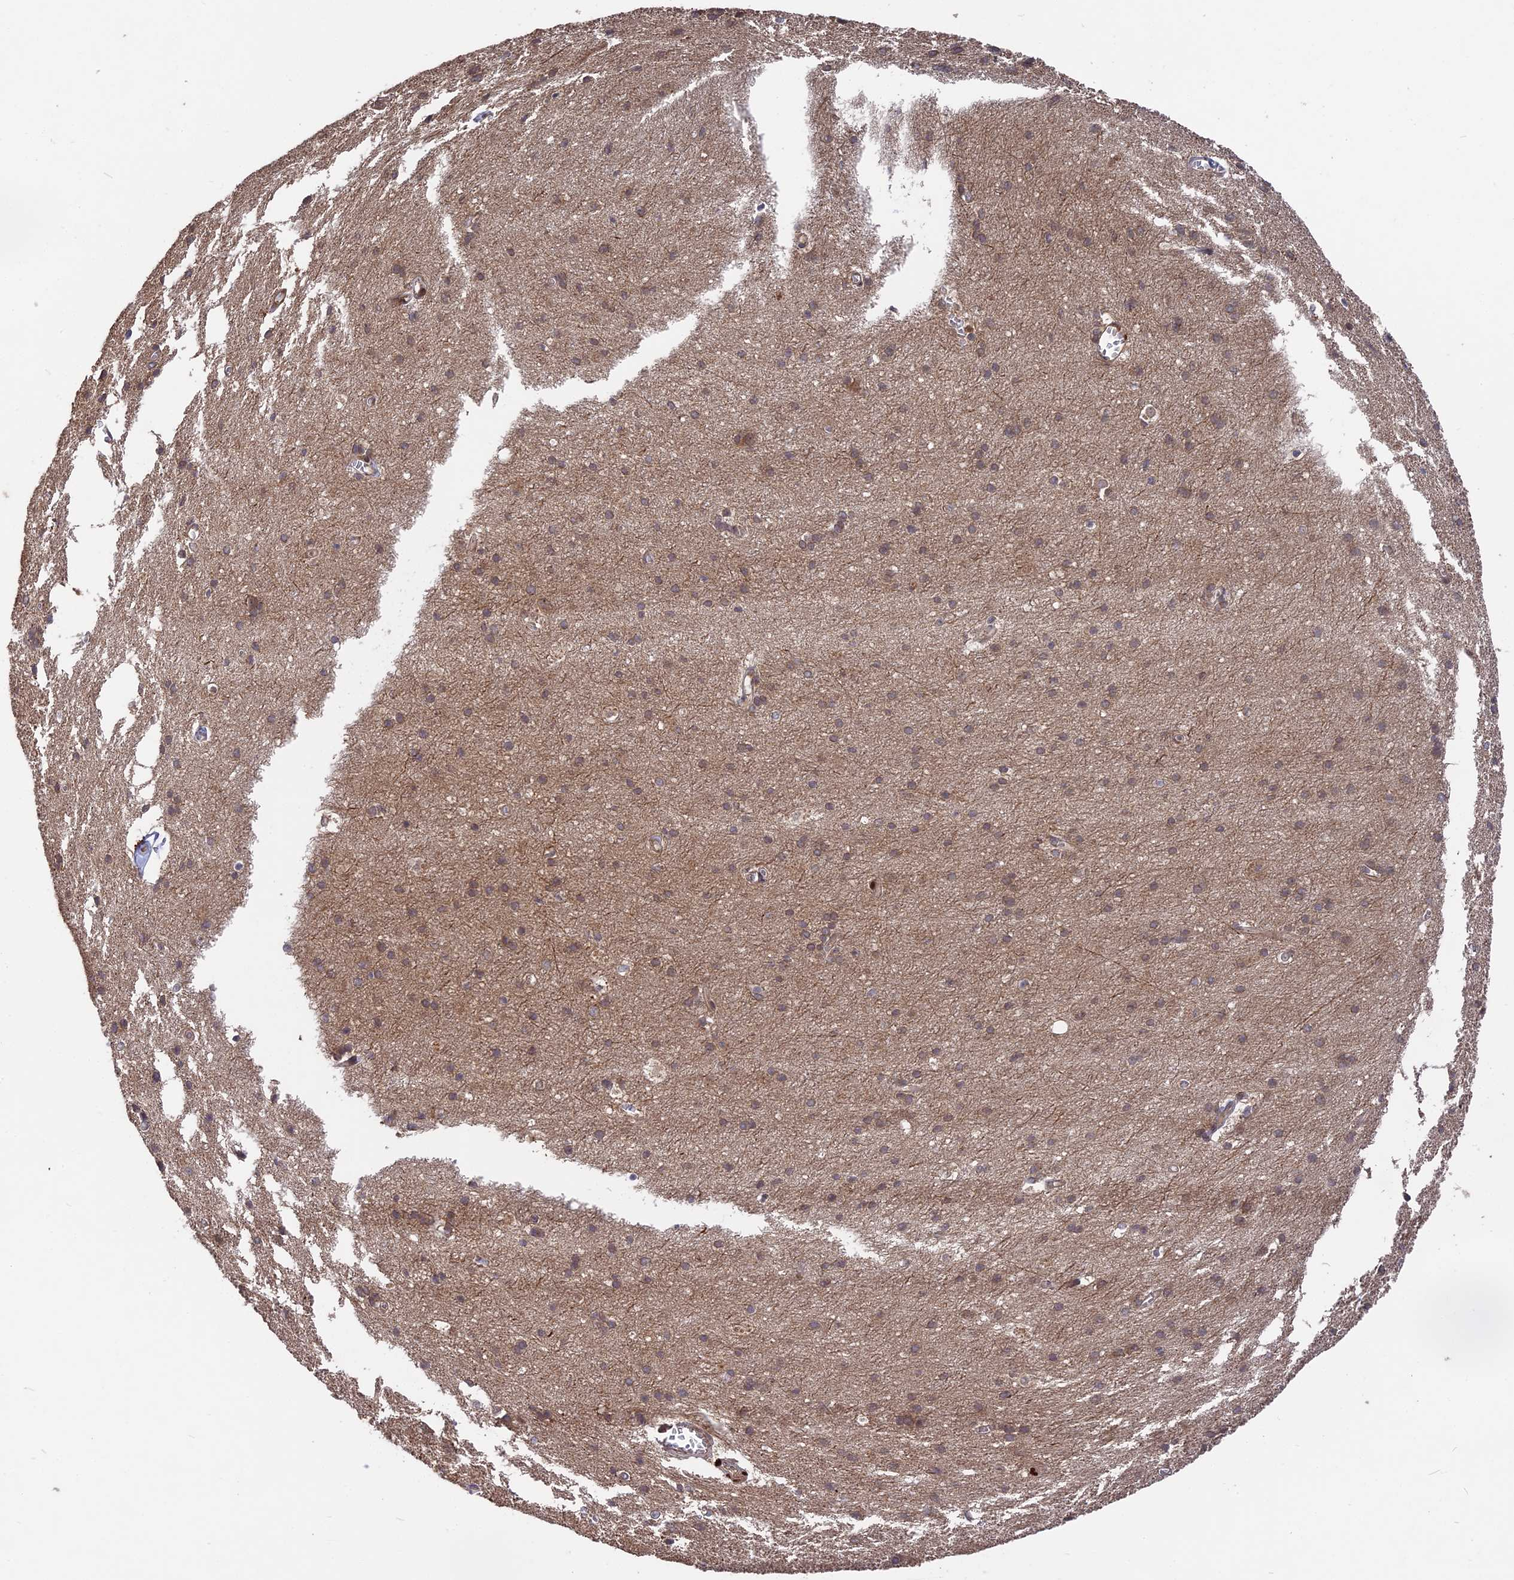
{"staining": {"intensity": "weak", "quantity": ">75%", "location": "cytoplasmic/membranous"}, "tissue": "cerebral cortex", "cell_type": "Endothelial cells", "image_type": "normal", "snomed": [{"axis": "morphology", "description": "Normal tissue, NOS"}, {"axis": "topography", "description": "Cerebral cortex"}], "caption": "Immunohistochemical staining of unremarkable cerebral cortex displays low levels of weak cytoplasmic/membranous positivity in about >75% of endothelial cells. The staining was performed using DAB (3,3'-diaminobenzidine) to visualize the protein expression in brown, while the nuclei were stained in blue with hematoxylin (Magnification: 20x).", "gene": "TMUB2", "patient": {"sex": "male", "age": 54}}